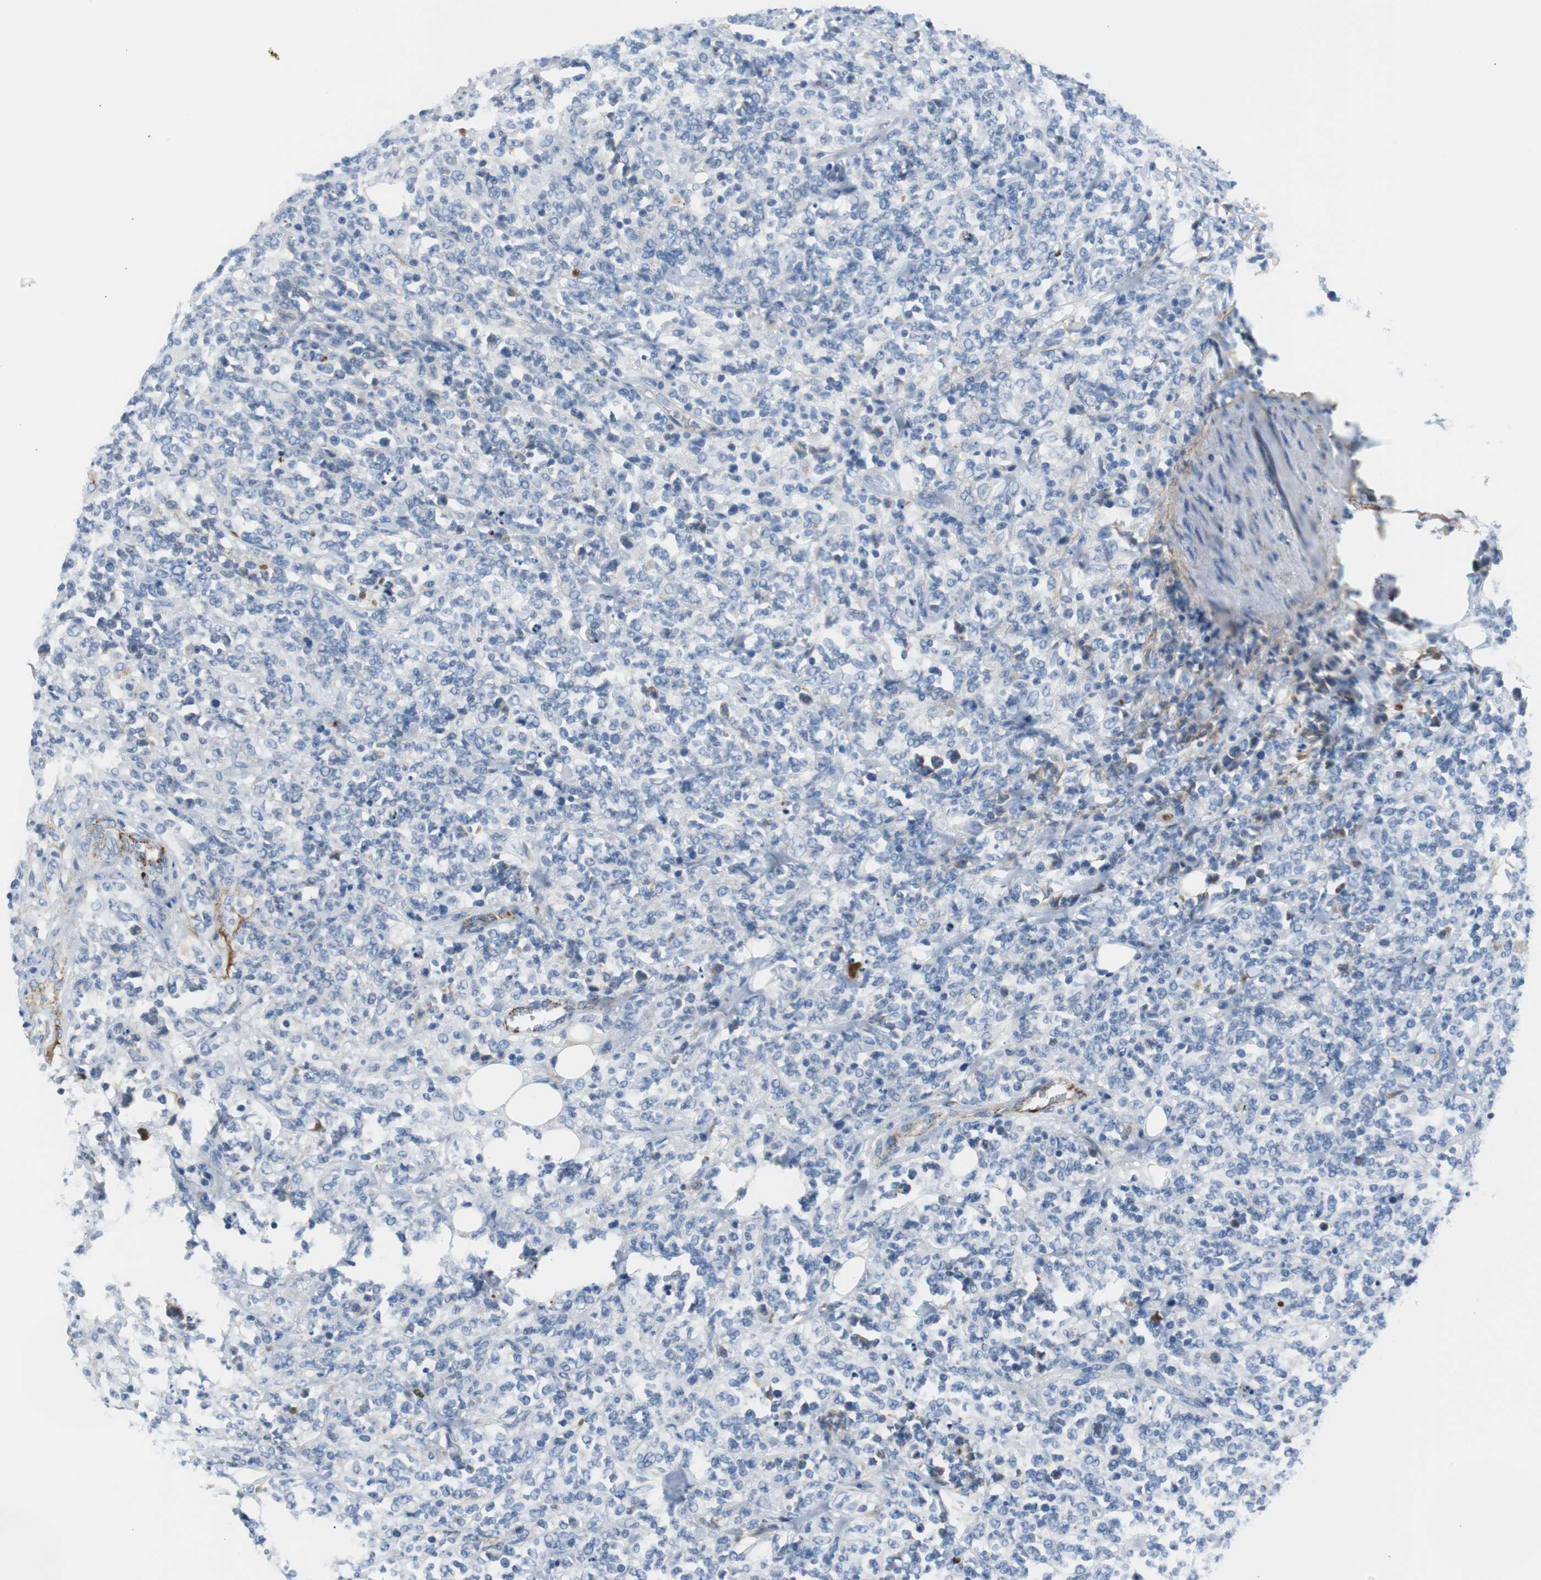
{"staining": {"intensity": "negative", "quantity": "none", "location": "none"}, "tissue": "lymphoma", "cell_type": "Tumor cells", "image_type": "cancer", "snomed": [{"axis": "morphology", "description": "Malignant lymphoma, non-Hodgkin's type, High grade"}, {"axis": "topography", "description": "Soft tissue"}], "caption": "DAB immunohistochemical staining of human lymphoma reveals no significant expression in tumor cells.", "gene": "APCS", "patient": {"sex": "male", "age": 18}}